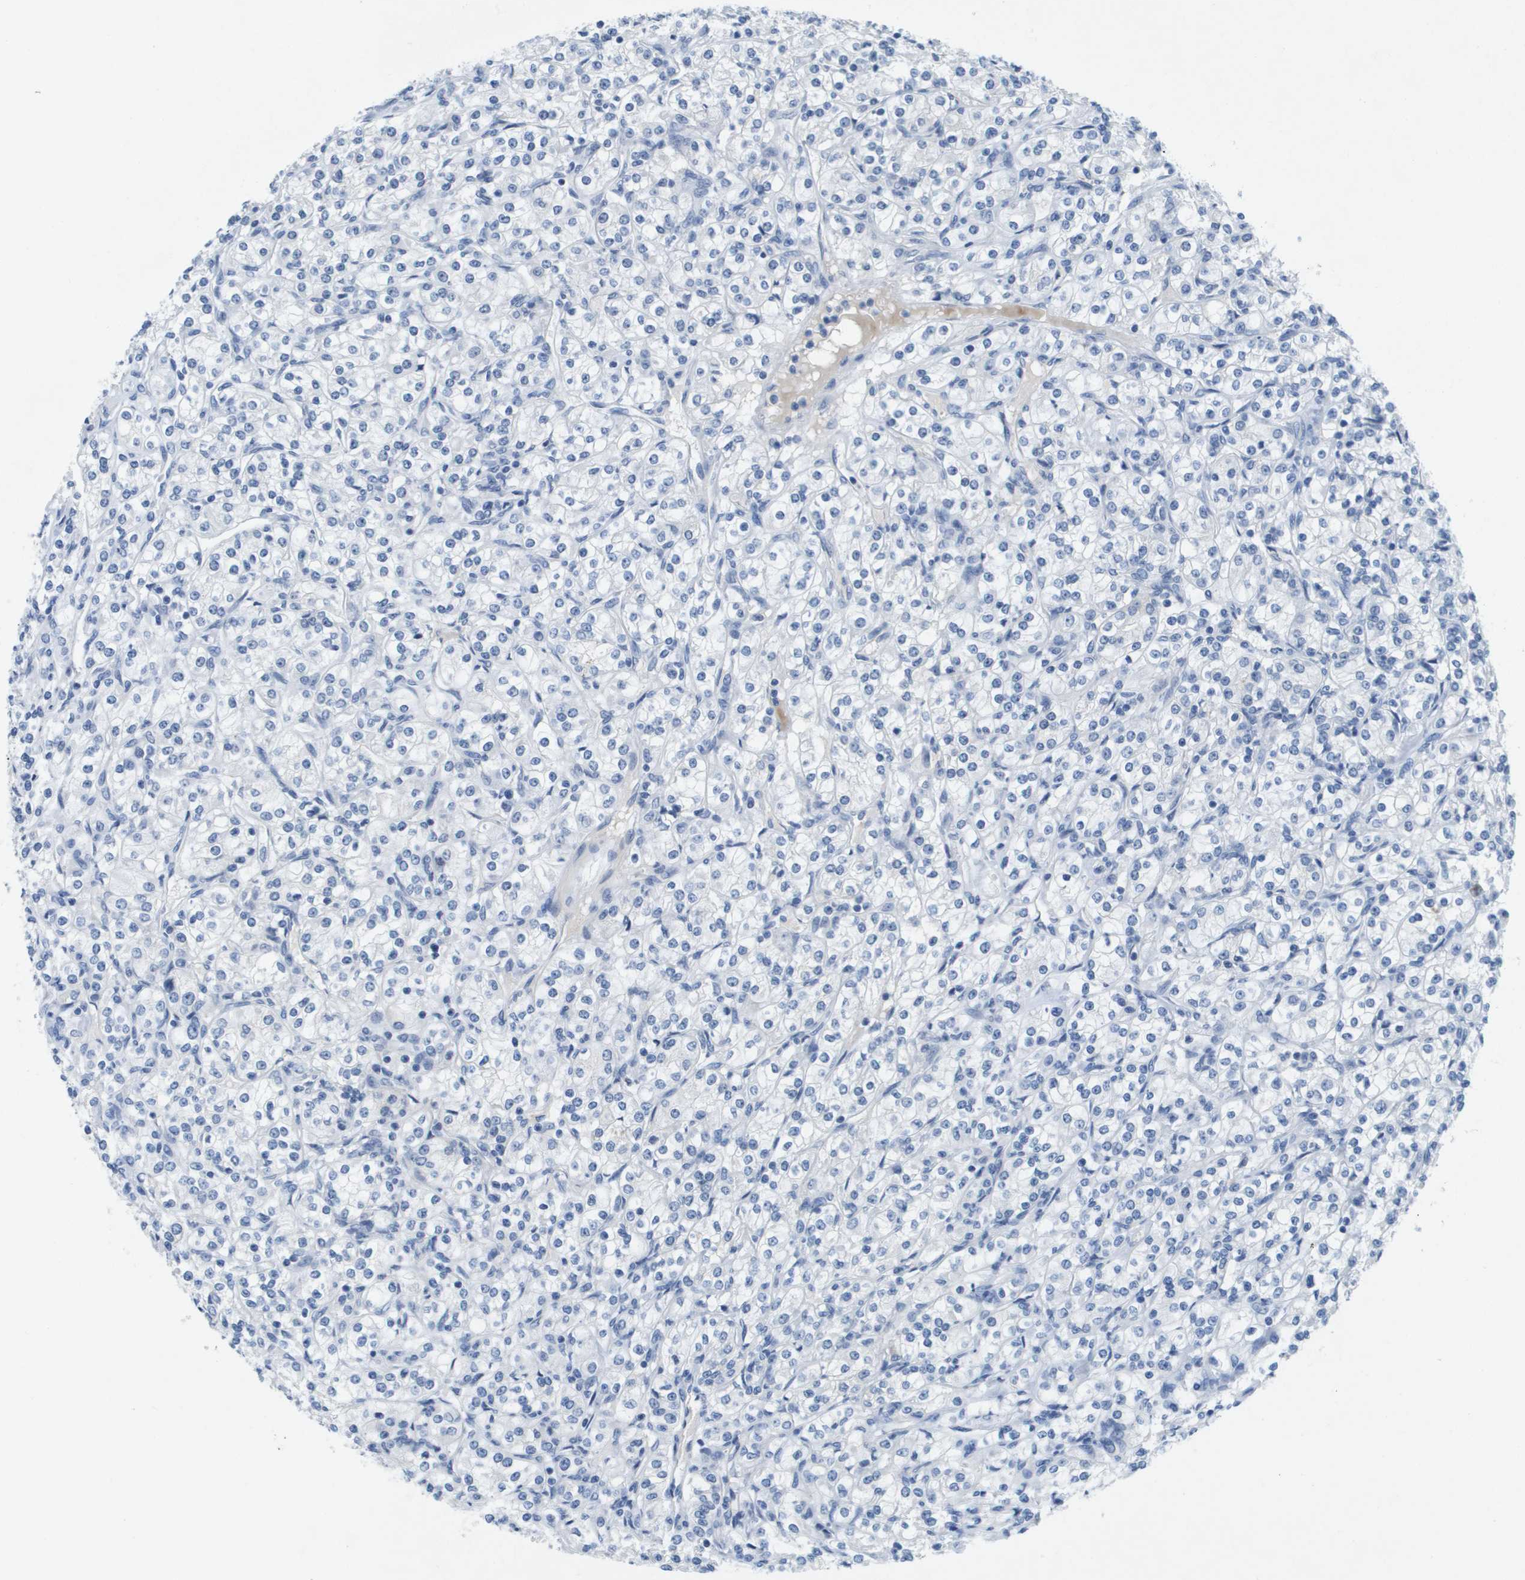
{"staining": {"intensity": "negative", "quantity": "none", "location": "none"}, "tissue": "renal cancer", "cell_type": "Tumor cells", "image_type": "cancer", "snomed": [{"axis": "morphology", "description": "Adenocarcinoma, NOS"}, {"axis": "topography", "description": "Kidney"}], "caption": "There is no significant staining in tumor cells of renal cancer.", "gene": "TP53RK", "patient": {"sex": "male", "age": 77}}